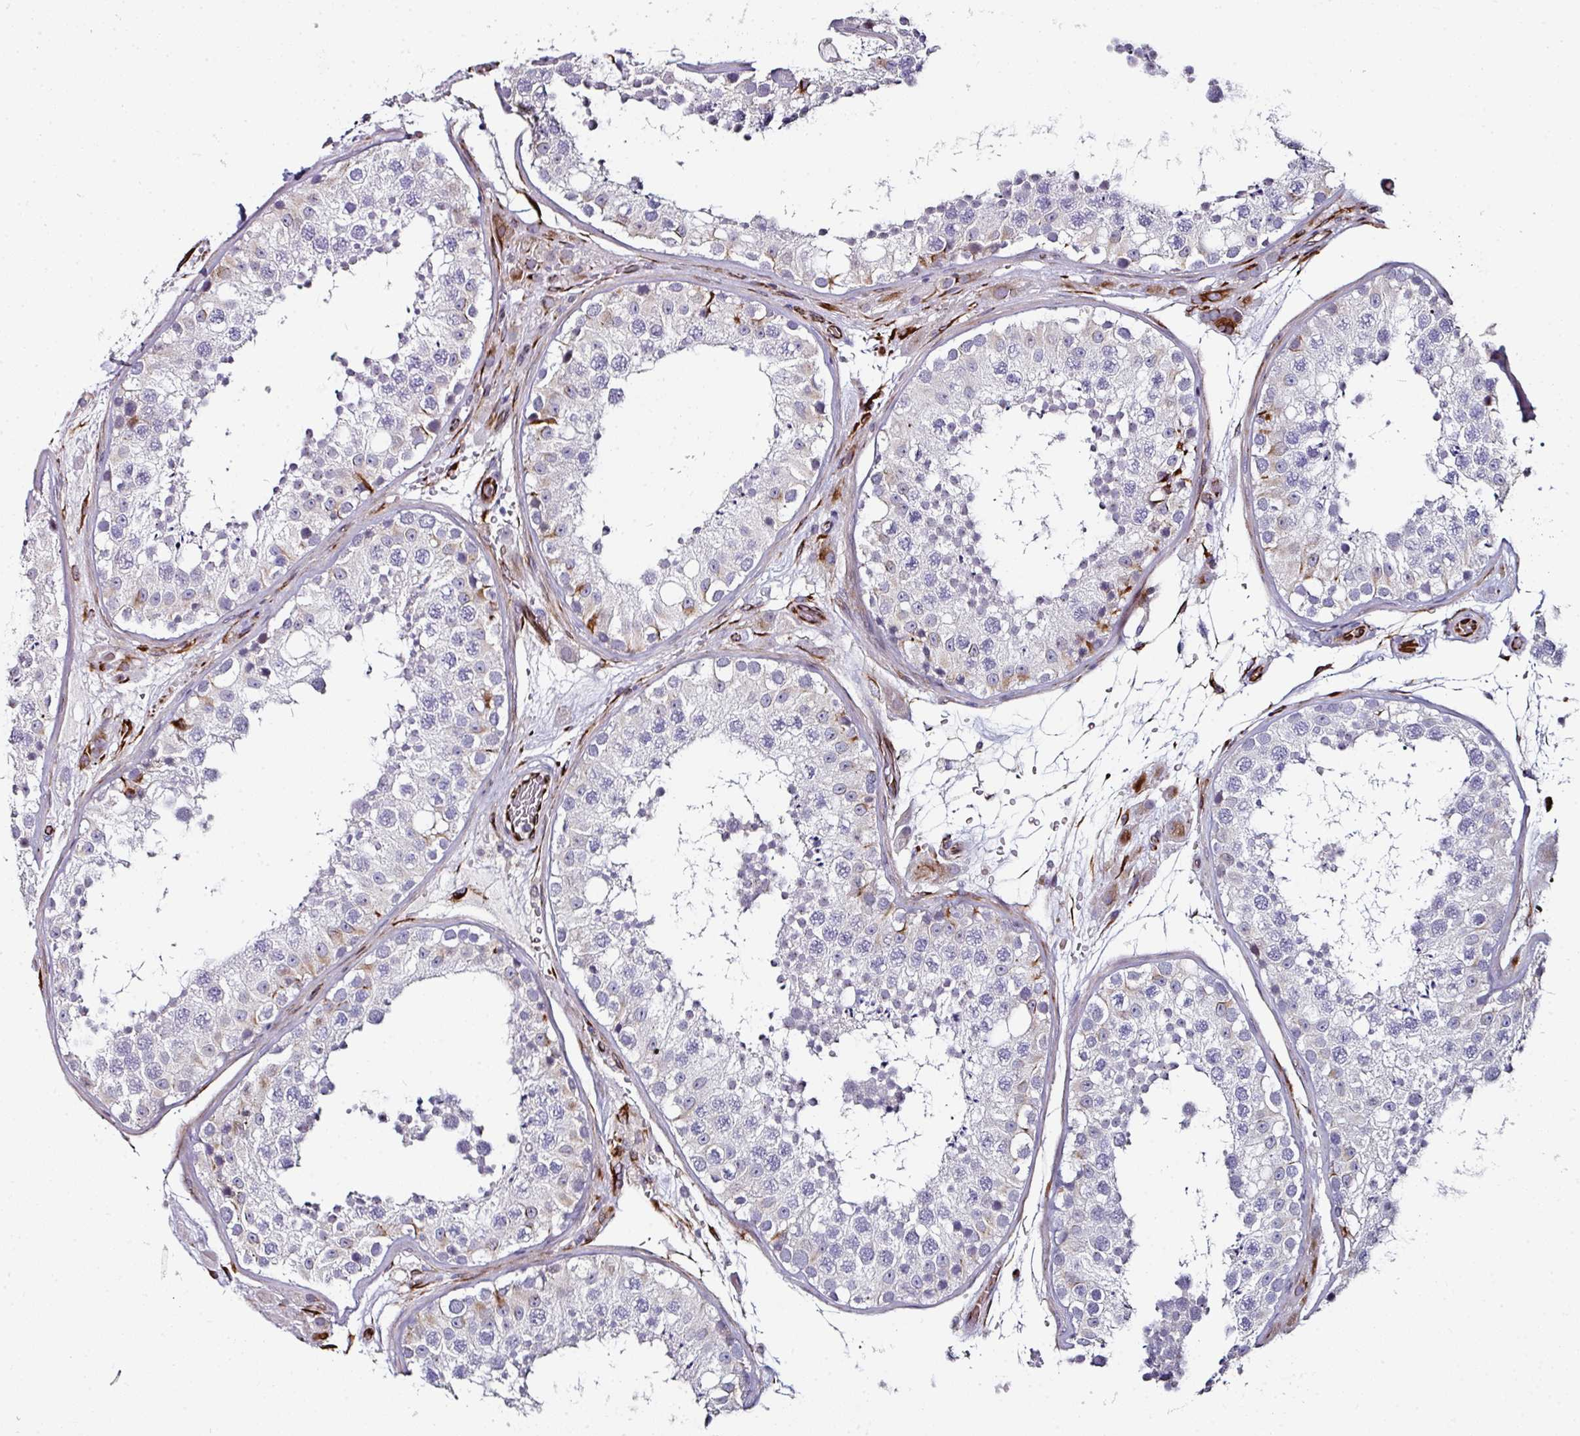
{"staining": {"intensity": "strong", "quantity": "<25%", "location": "cytoplasmic/membranous"}, "tissue": "testis", "cell_type": "Cells in seminiferous ducts", "image_type": "normal", "snomed": [{"axis": "morphology", "description": "Normal tissue, NOS"}, {"axis": "topography", "description": "Testis"}], "caption": "DAB immunohistochemical staining of unremarkable human testis exhibits strong cytoplasmic/membranous protein expression in about <25% of cells in seminiferous ducts.", "gene": "TMPRSS9", "patient": {"sex": "male", "age": 26}}